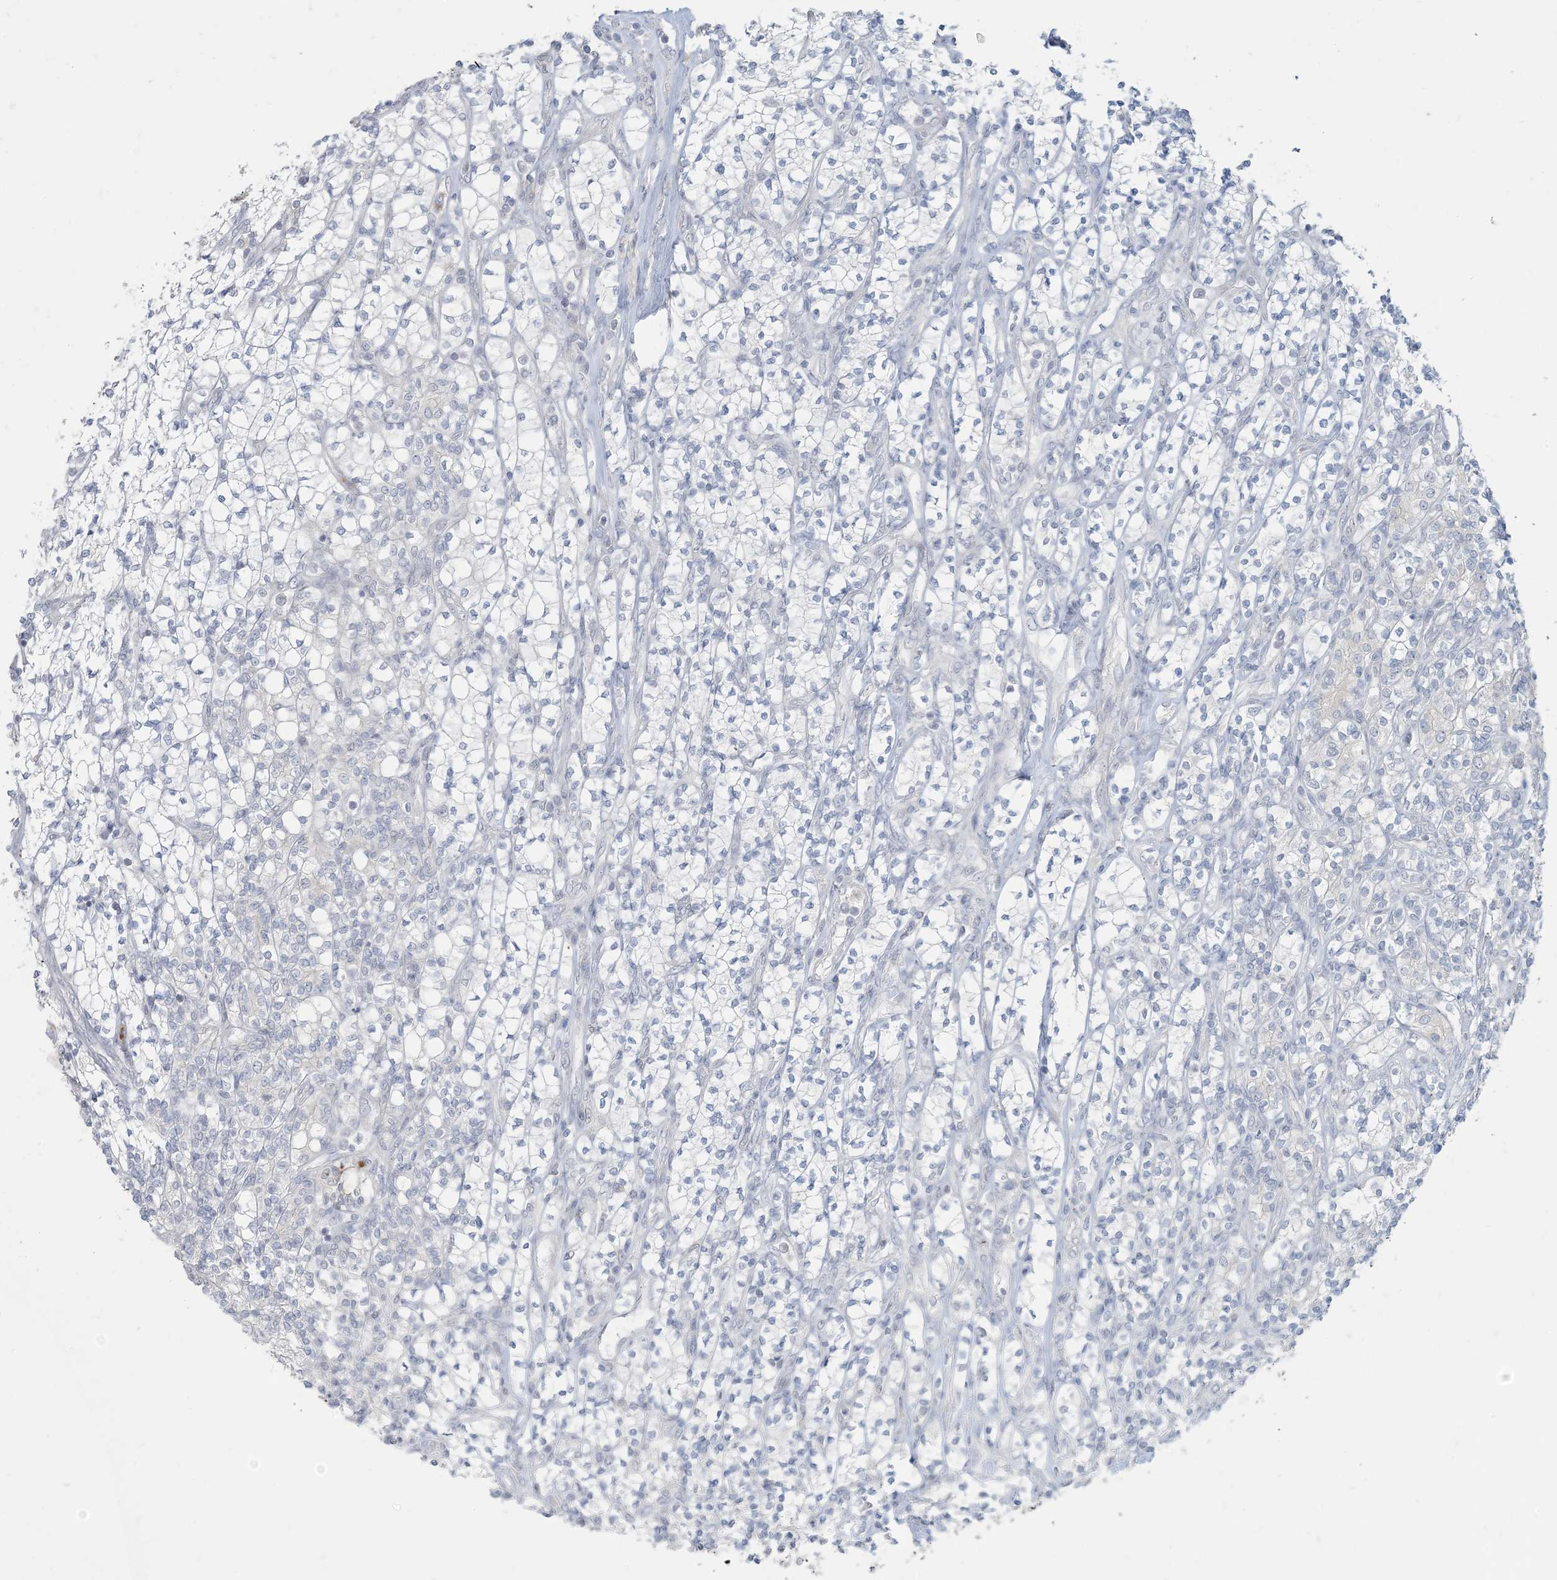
{"staining": {"intensity": "negative", "quantity": "none", "location": "none"}, "tissue": "renal cancer", "cell_type": "Tumor cells", "image_type": "cancer", "snomed": [{"axis": "morphology", "description": "Adenocarcinoma, NOS"}, {"axis": "topography", "description": "Kidney"}], "caption": "There is no significant staining in tumor cells of renal adenocarcinoma. (Immunohistochemistry, brightfield microscopy, high magnification).", "gene": "KIF3A", "patient": {"sex": "male", "age": 77}}